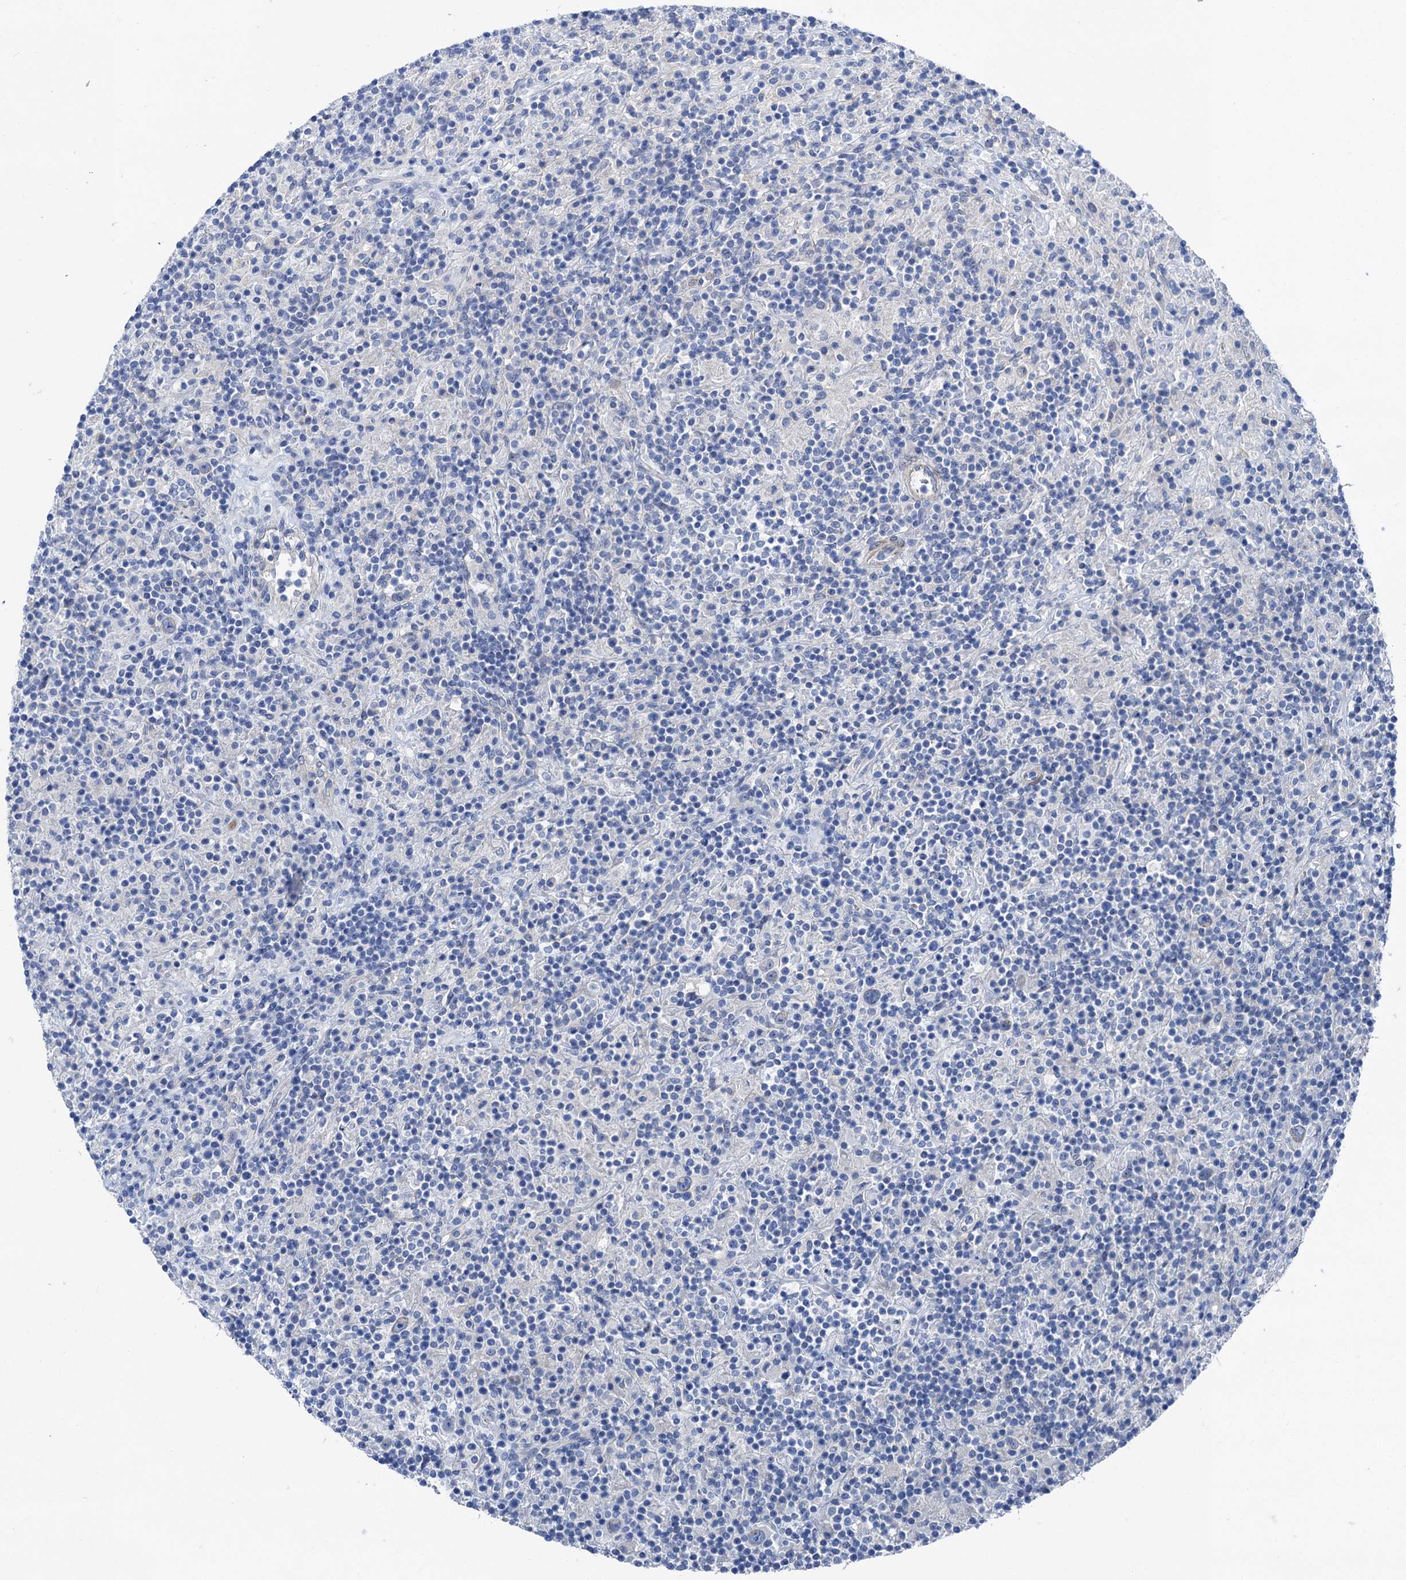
{"staining": {"intensity": "negative", "quantity": "none", "location": "none"}, "tissue": "lymphoma", "cell_type": "Tumor cells", "image_type": "cancer", "snomed": [{"axis": "morphology", "description": "Hodgkin's disease, NOS"}, {"axis": "topography", "description": "Lymph node"}], "caption": "An image of human lymphoma is negative for staining in tumor cells.", "gene": "SHROOM1", "patient": {"sex": "male", "age": 70}}